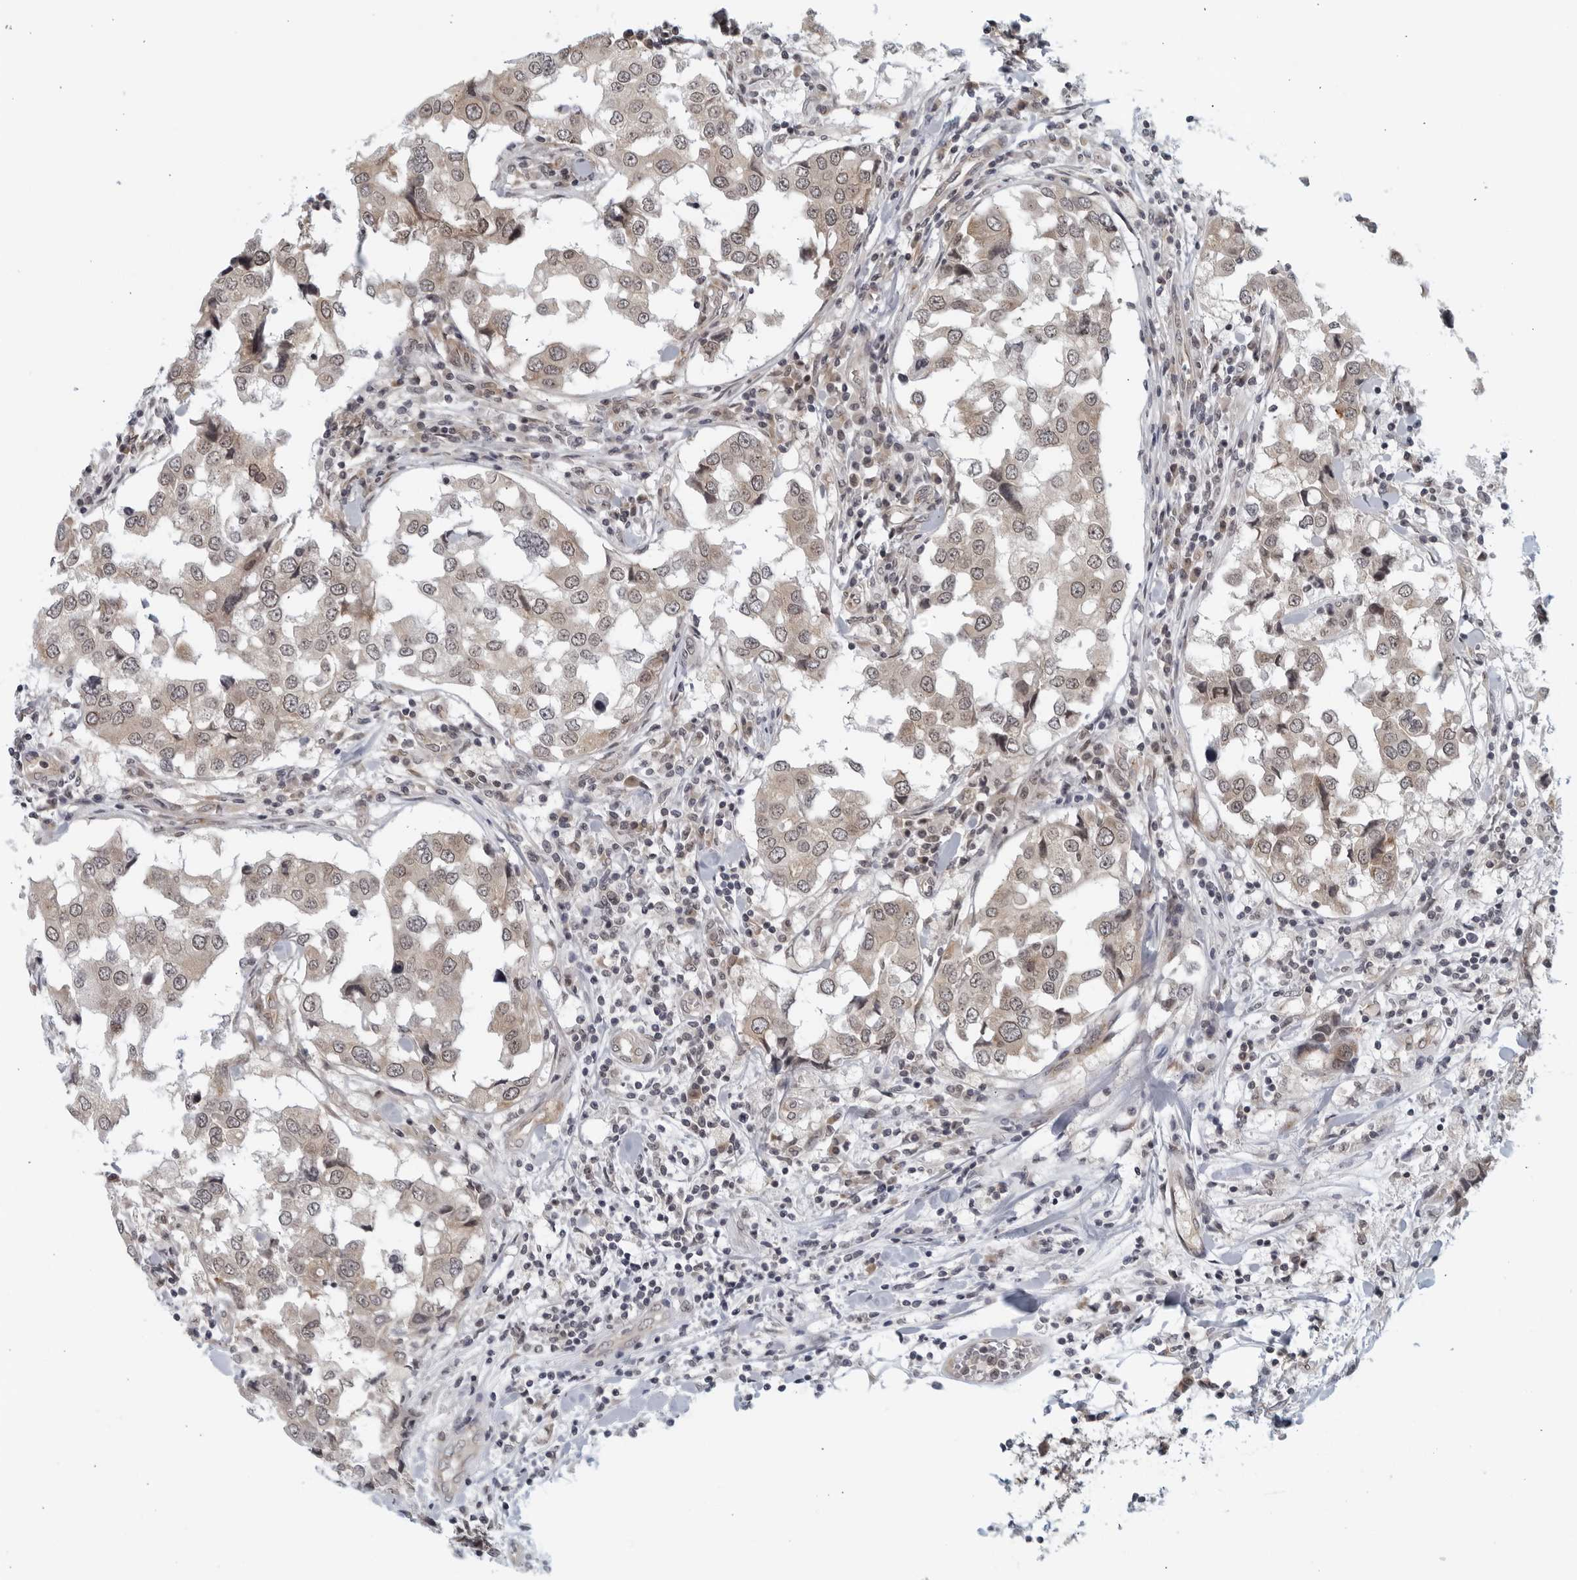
{"staining": {"intensity": "weak", "quantity": ">75%", "location": "nuclear"}, "tissue": "breast cancer", "cell_type": "Tumor cells", "image_type": "cancer", "snomed": [{"axis": "morphology", "description": "Duct carcinoma"}, {"axis": "topography", "description": "Breast"}], "caption": "Protein positivity by IHC demonstrates weak nuclear expression in approximately >75% of tumor cells in intraductal carcinoma (breast). Using DAB (brown) and hematoxylin (blue) stains, captured at high magnification using brightfield microscopy.", "gene": "RC3H1", "patient": {"sex": "female", "age": 27}}